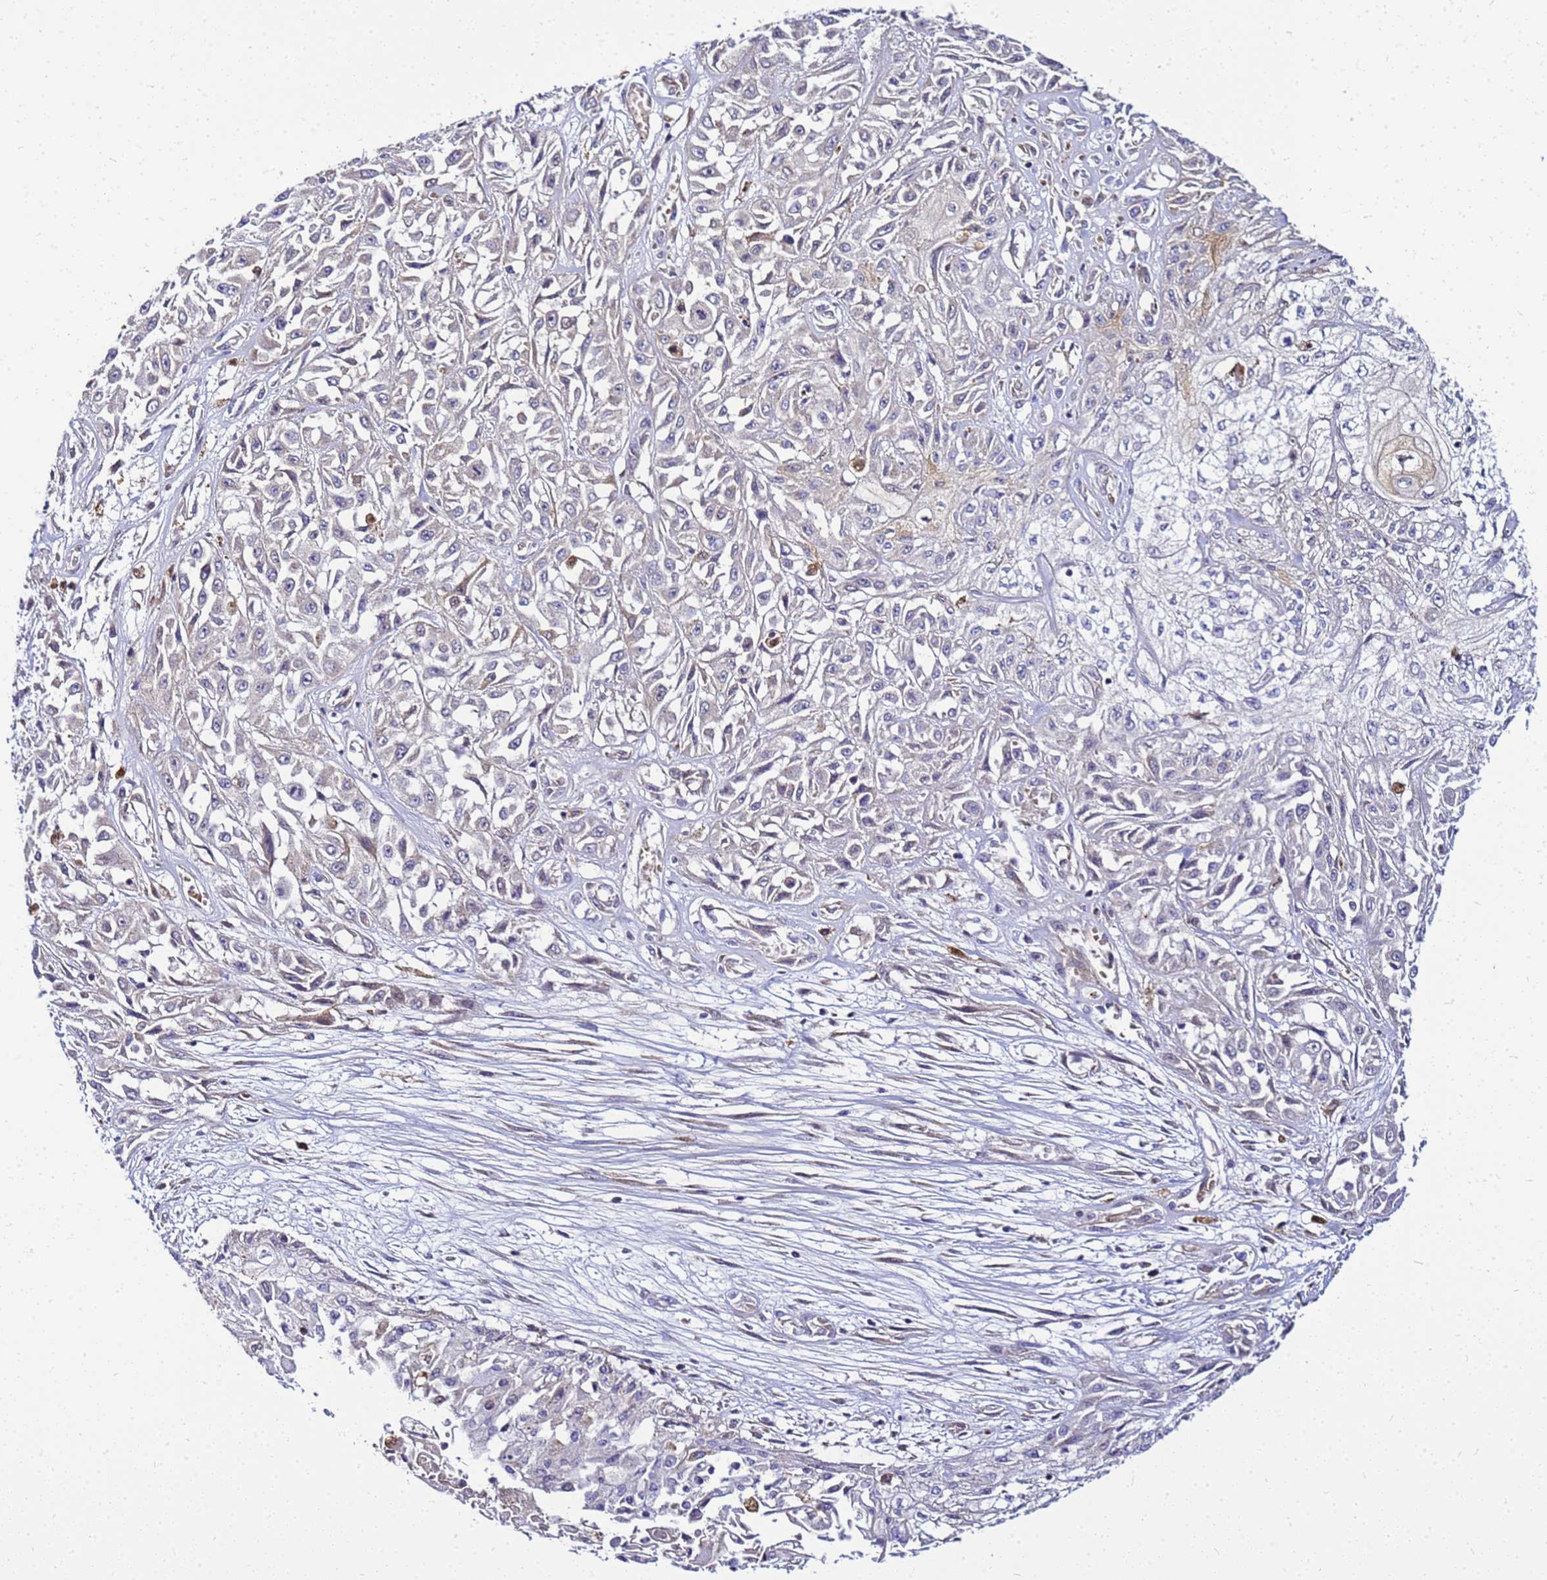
{"staining": {"intensity": "moderate", "quantity": "<25%", "location": "cytoplasmic/membranous"}, "tissue": "skin cancer", "cell_type": "Tumor cells", "image_type": "cancer", "snomed": [{"axis": "morphology", "description": "Squamous cell carcinoma, NOS"}, {"axis": "morphology", "description": "Squamous cell carcinoma, metastatic, NOS"}, {"axis": "topography", "description": "Skin"}, {"axis": "topography", "description": "Lymph node"}], "caption": "Skin metastatic squamous cell carcinoma stained with a brown dye exhibits moderate cytoplasmic/membranous positive expression in approximately <25% of tumor cells.", "gene": "CSTA", "patient": {"sex": "male", "age": 75}}